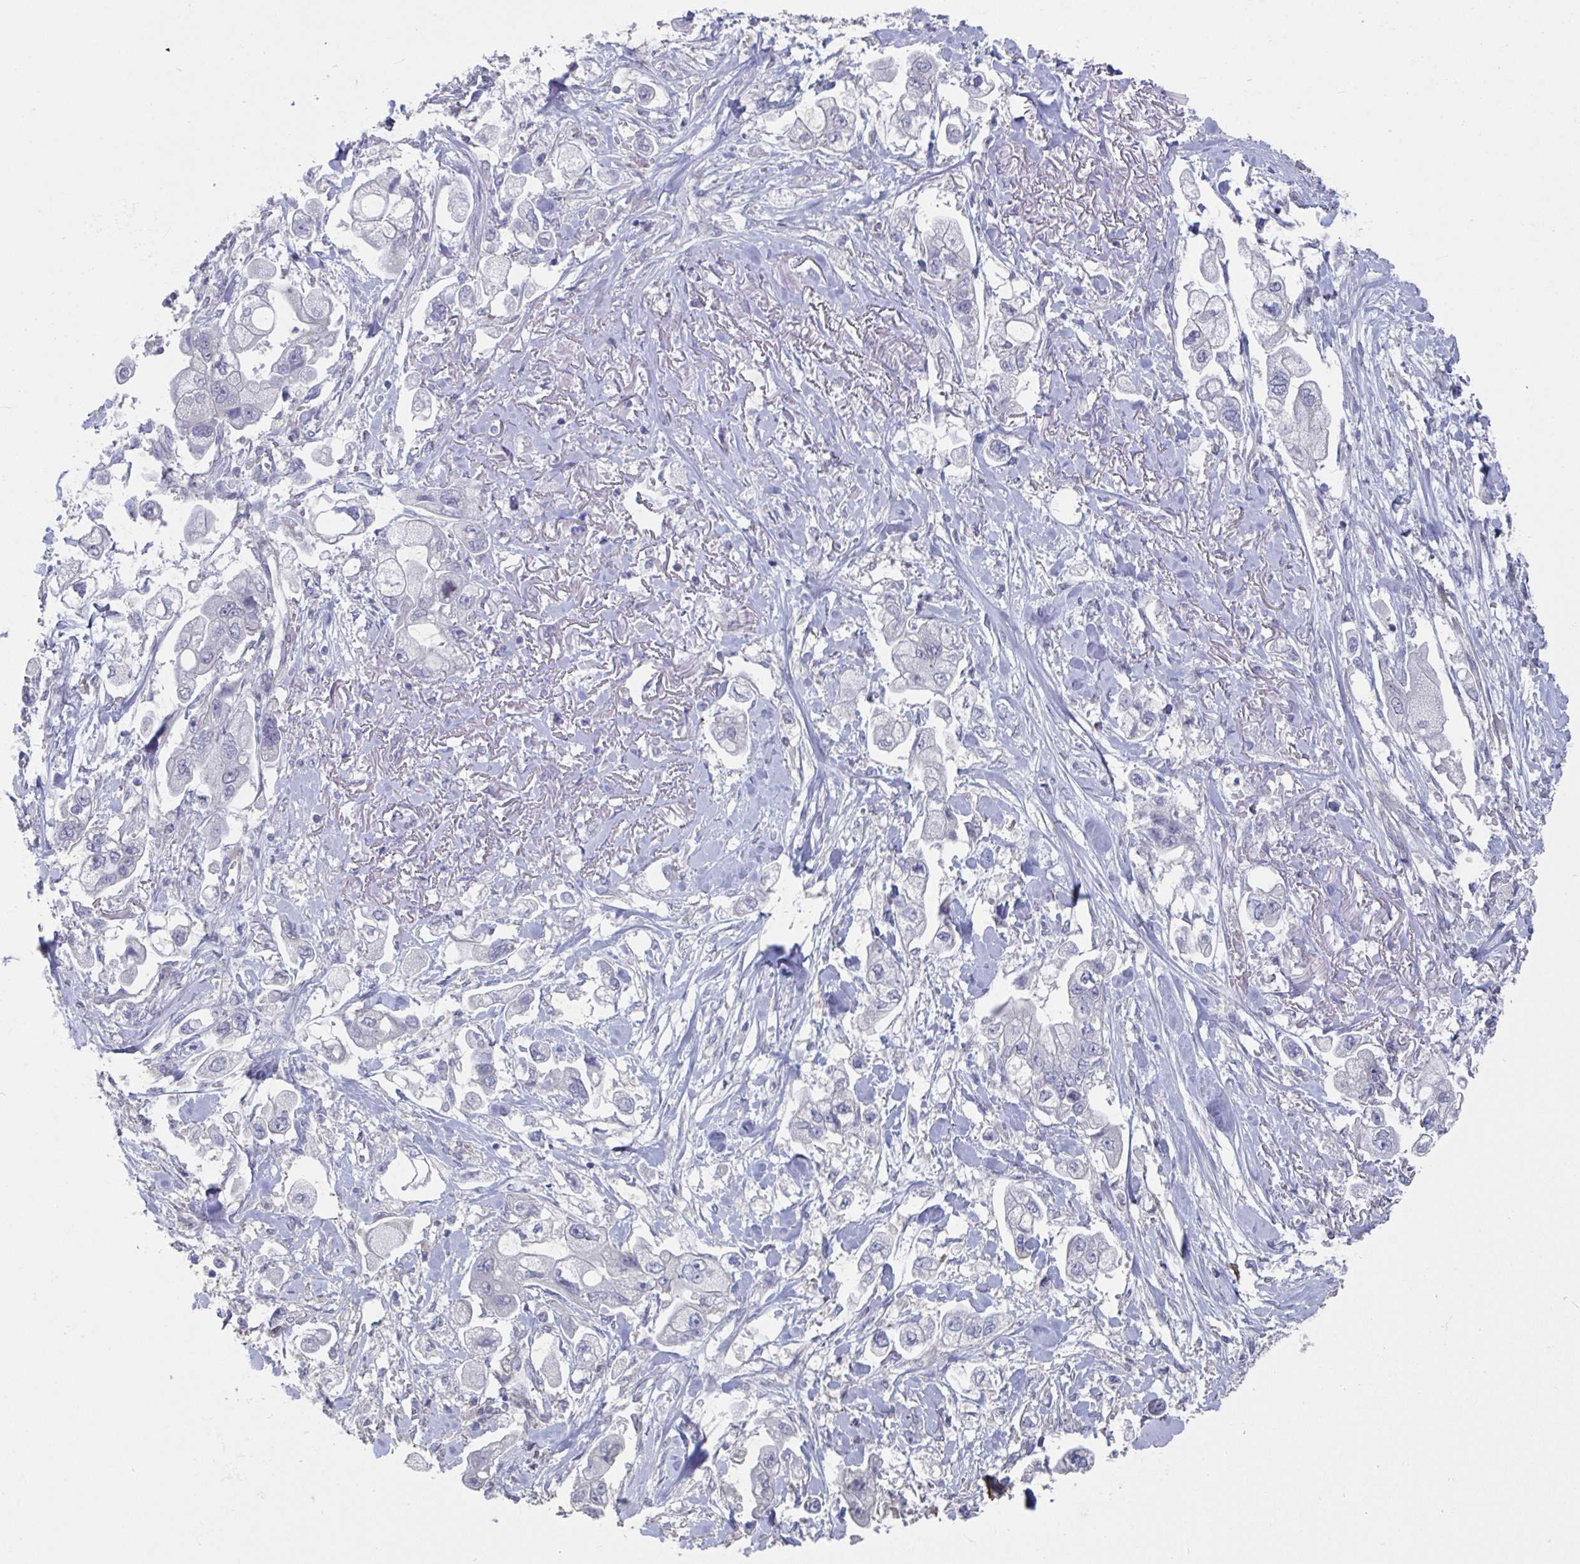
{"staining": {"intensity": "negative", "quantity": "none", "location": "none"}, "tissue": "stomach cancer", "cell_type": "Tumor cells", "image_type": "cancer", "snomed": [{"axis": "morphology", "description": "Adenocarcinoma, NOS"}, {"axis": "topography", "description": "Stomach"}], "caption": "Immunohistochemical staining of stomach cancer (adenocarcinoma) shows no significant staining in tumor cells. The staining was performed using DAB to visualize the protein expression in brown, while the nuclei were stained in blue with hematoxylin (Magnification: 20x).", "gene": "STK26", "patient": {"sex": "male", "age": 62}}